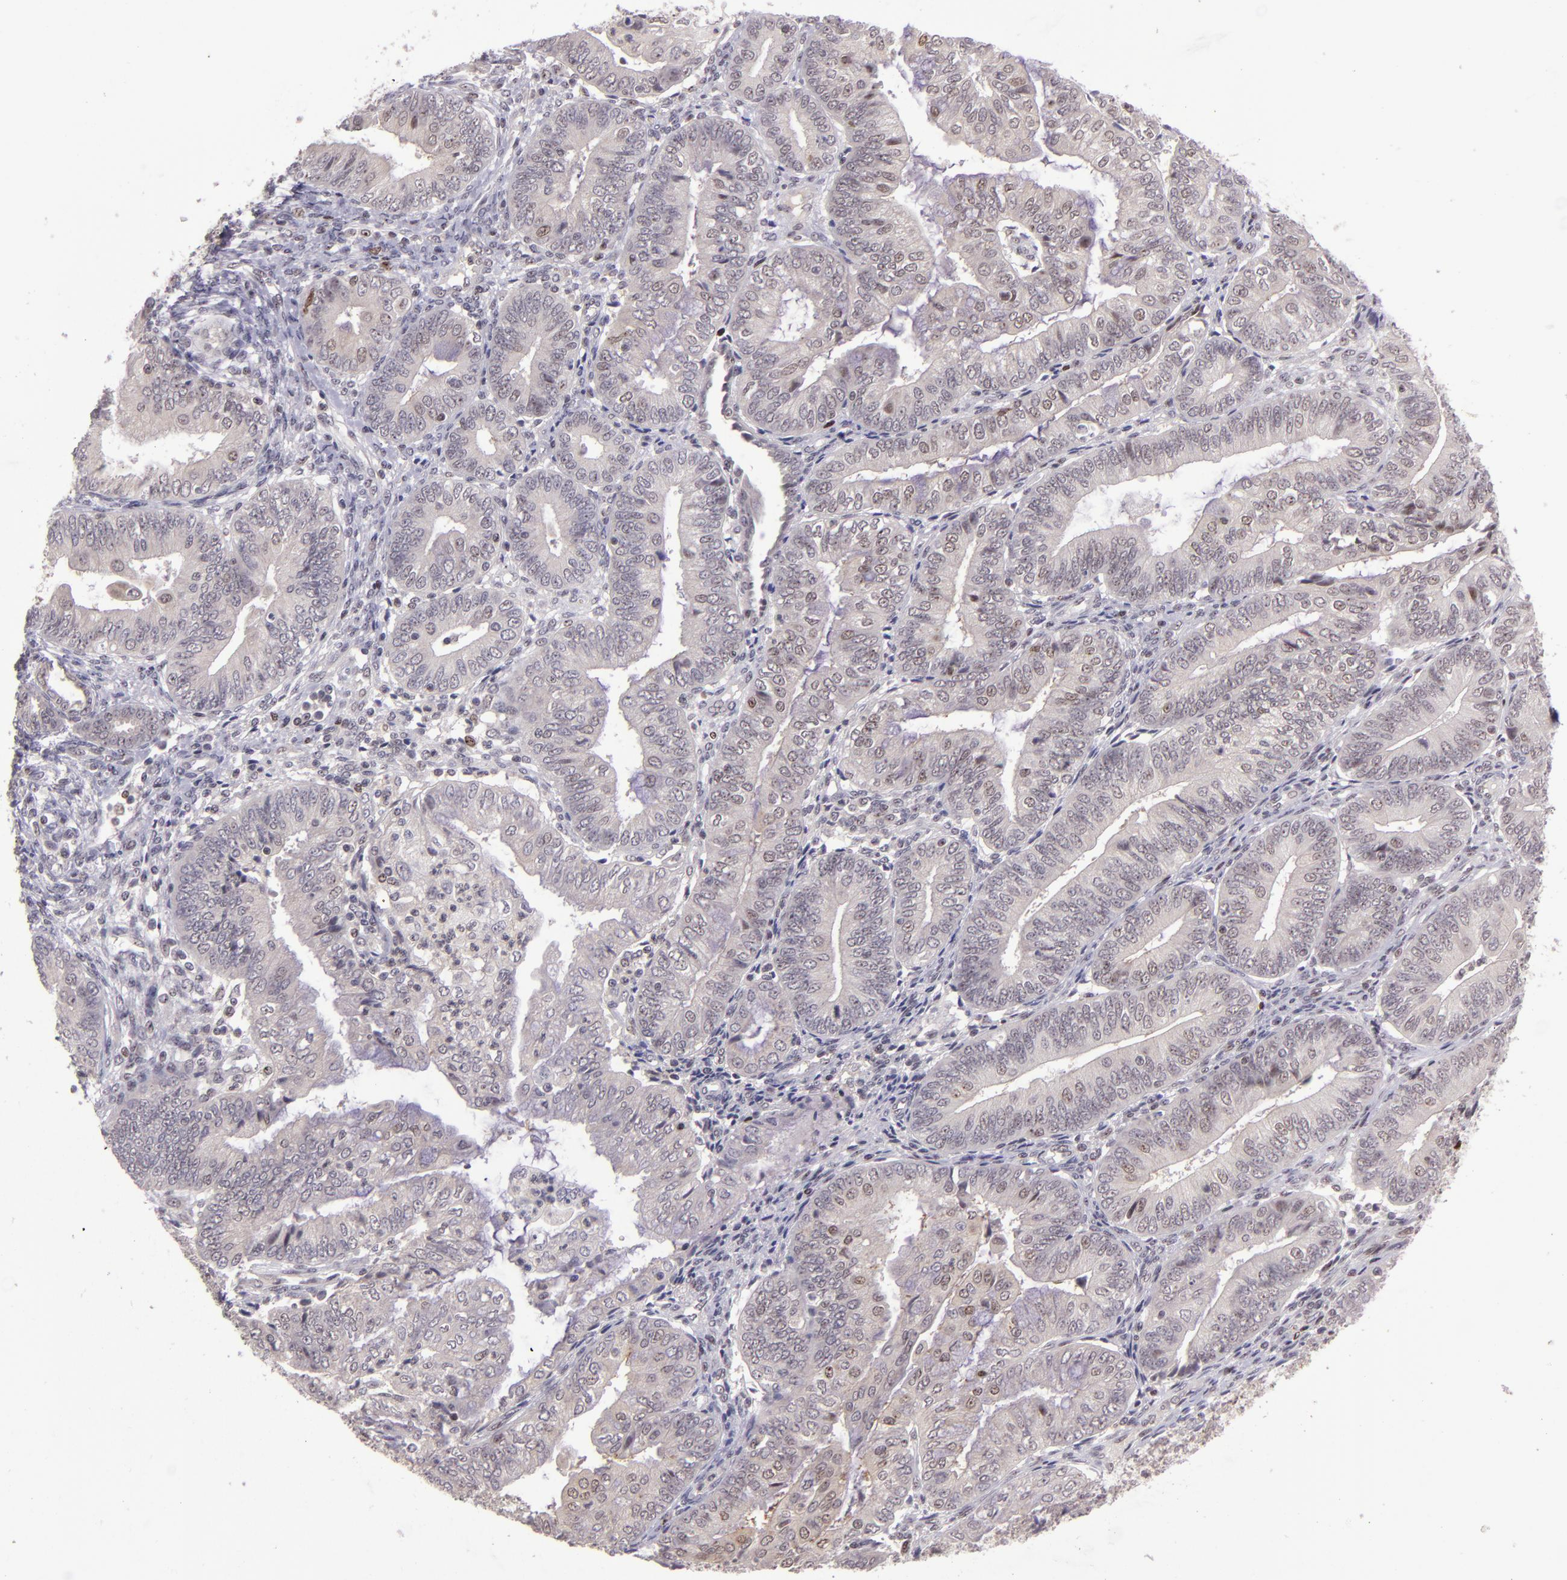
{"staining": {"intensity": "weak", "quantity": "<25%", "location": "cytoplasmic/membranous,nuclear"}, "tissue": "endometrial cancer", "cell_type": "Tumor cells", "image_type": "cancer", "snomed": [{"axis": "morphology", "description": "Adenocarcinoma, NOS"}, {"axis": "topography", "description": "Endometrium"}], "caption": "Tumor cells show no significant staining in endometrial adenocarcinoma.", "gene": "PCNX4", "patient": {"sex": "female", "age": 55}}